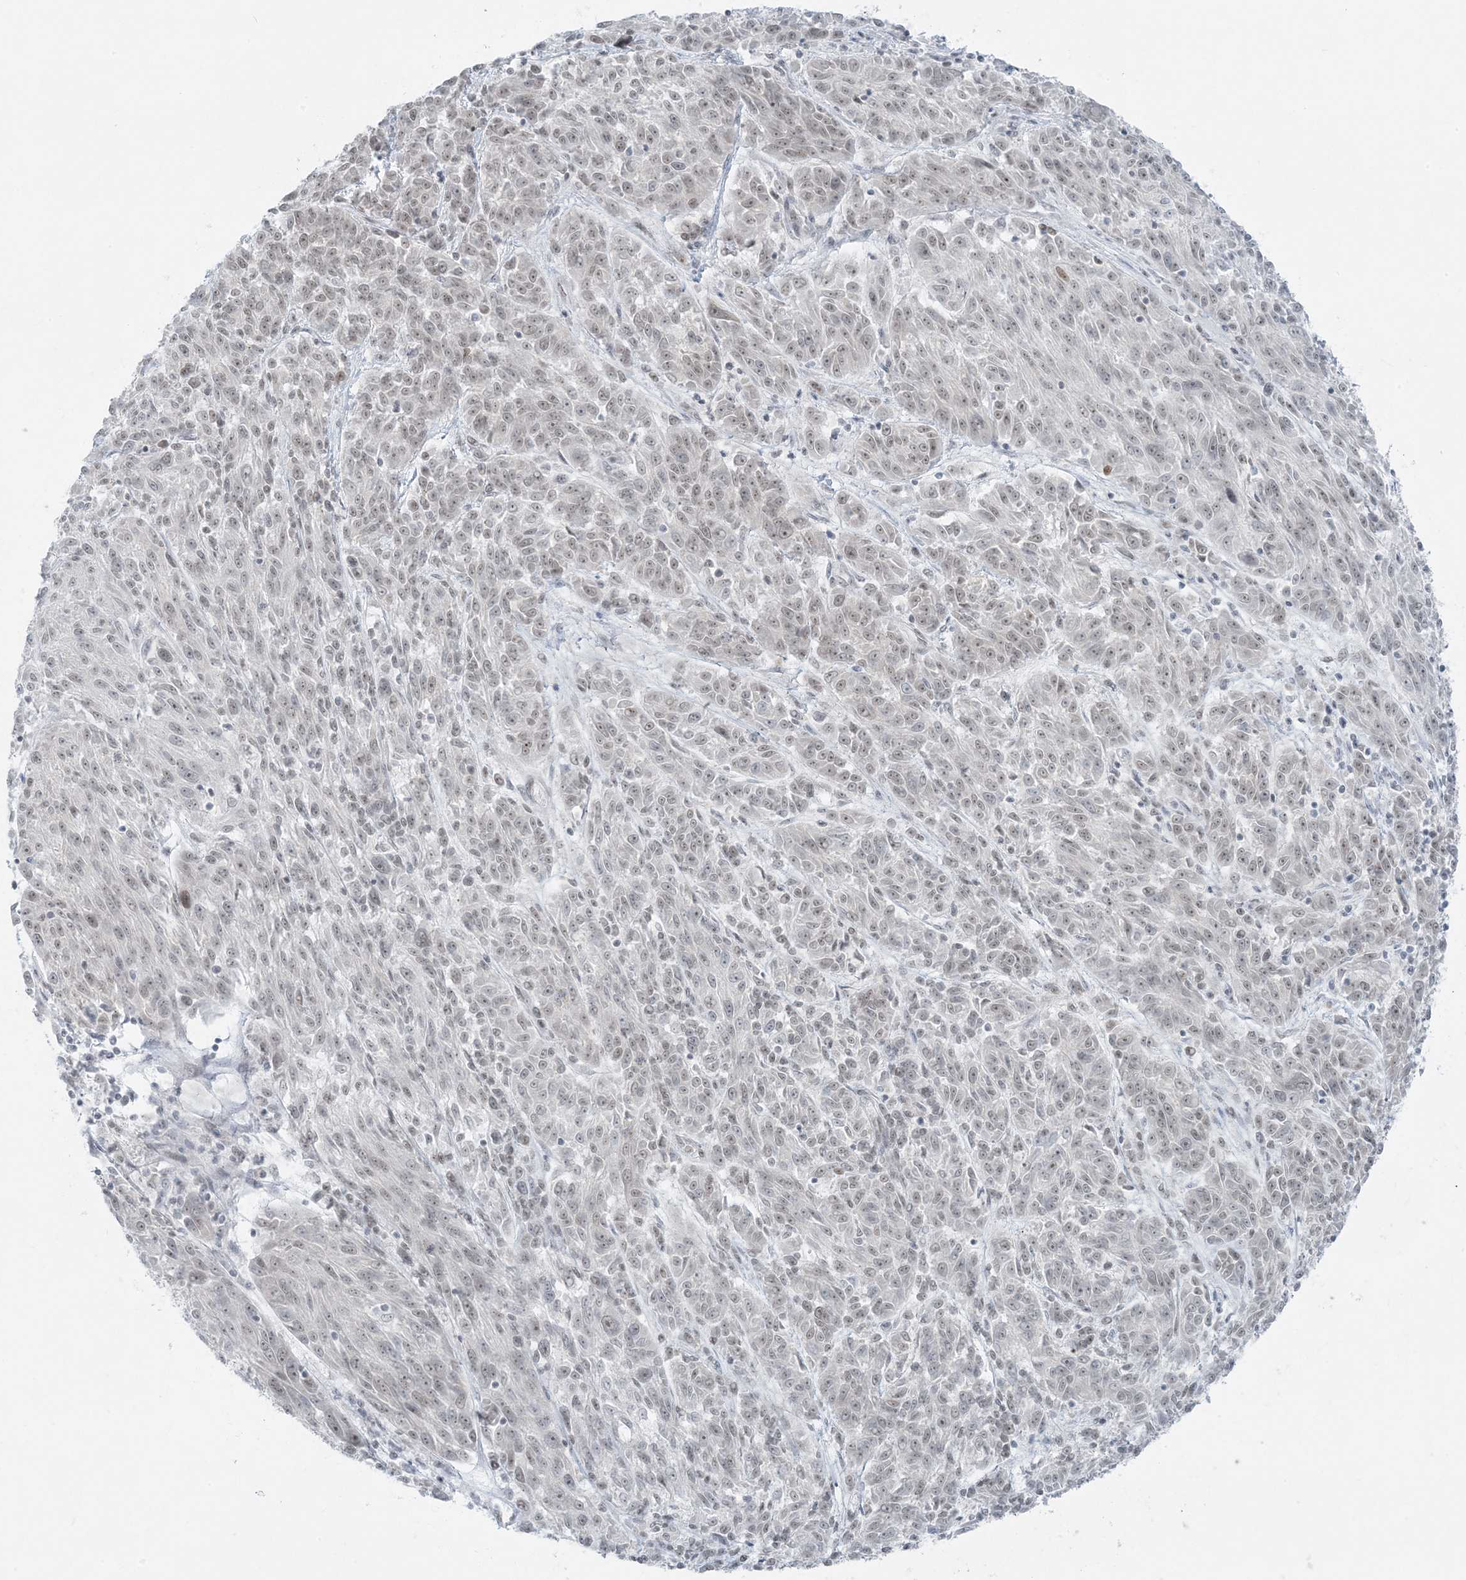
{"staining": {"intensity": "weak", "quantity": "25%-75%", "location": "nuclear"}, "tissue": "melanoma", "cell_type": "Tumor cells", "image_type": "cancer", "snomed": [{"axis": "morphology", "description": "Malignant melanoma, NOS"}, {"axis": "topography", "description": "Skin"}], "caption": "DAB immunohistochemical staining of melanoma demonstrates weak nuclear protein expression in about 25%-75% of tumor cells.", "gene": "ZNF787", "patient": {"sex": "male", "age": 53}}